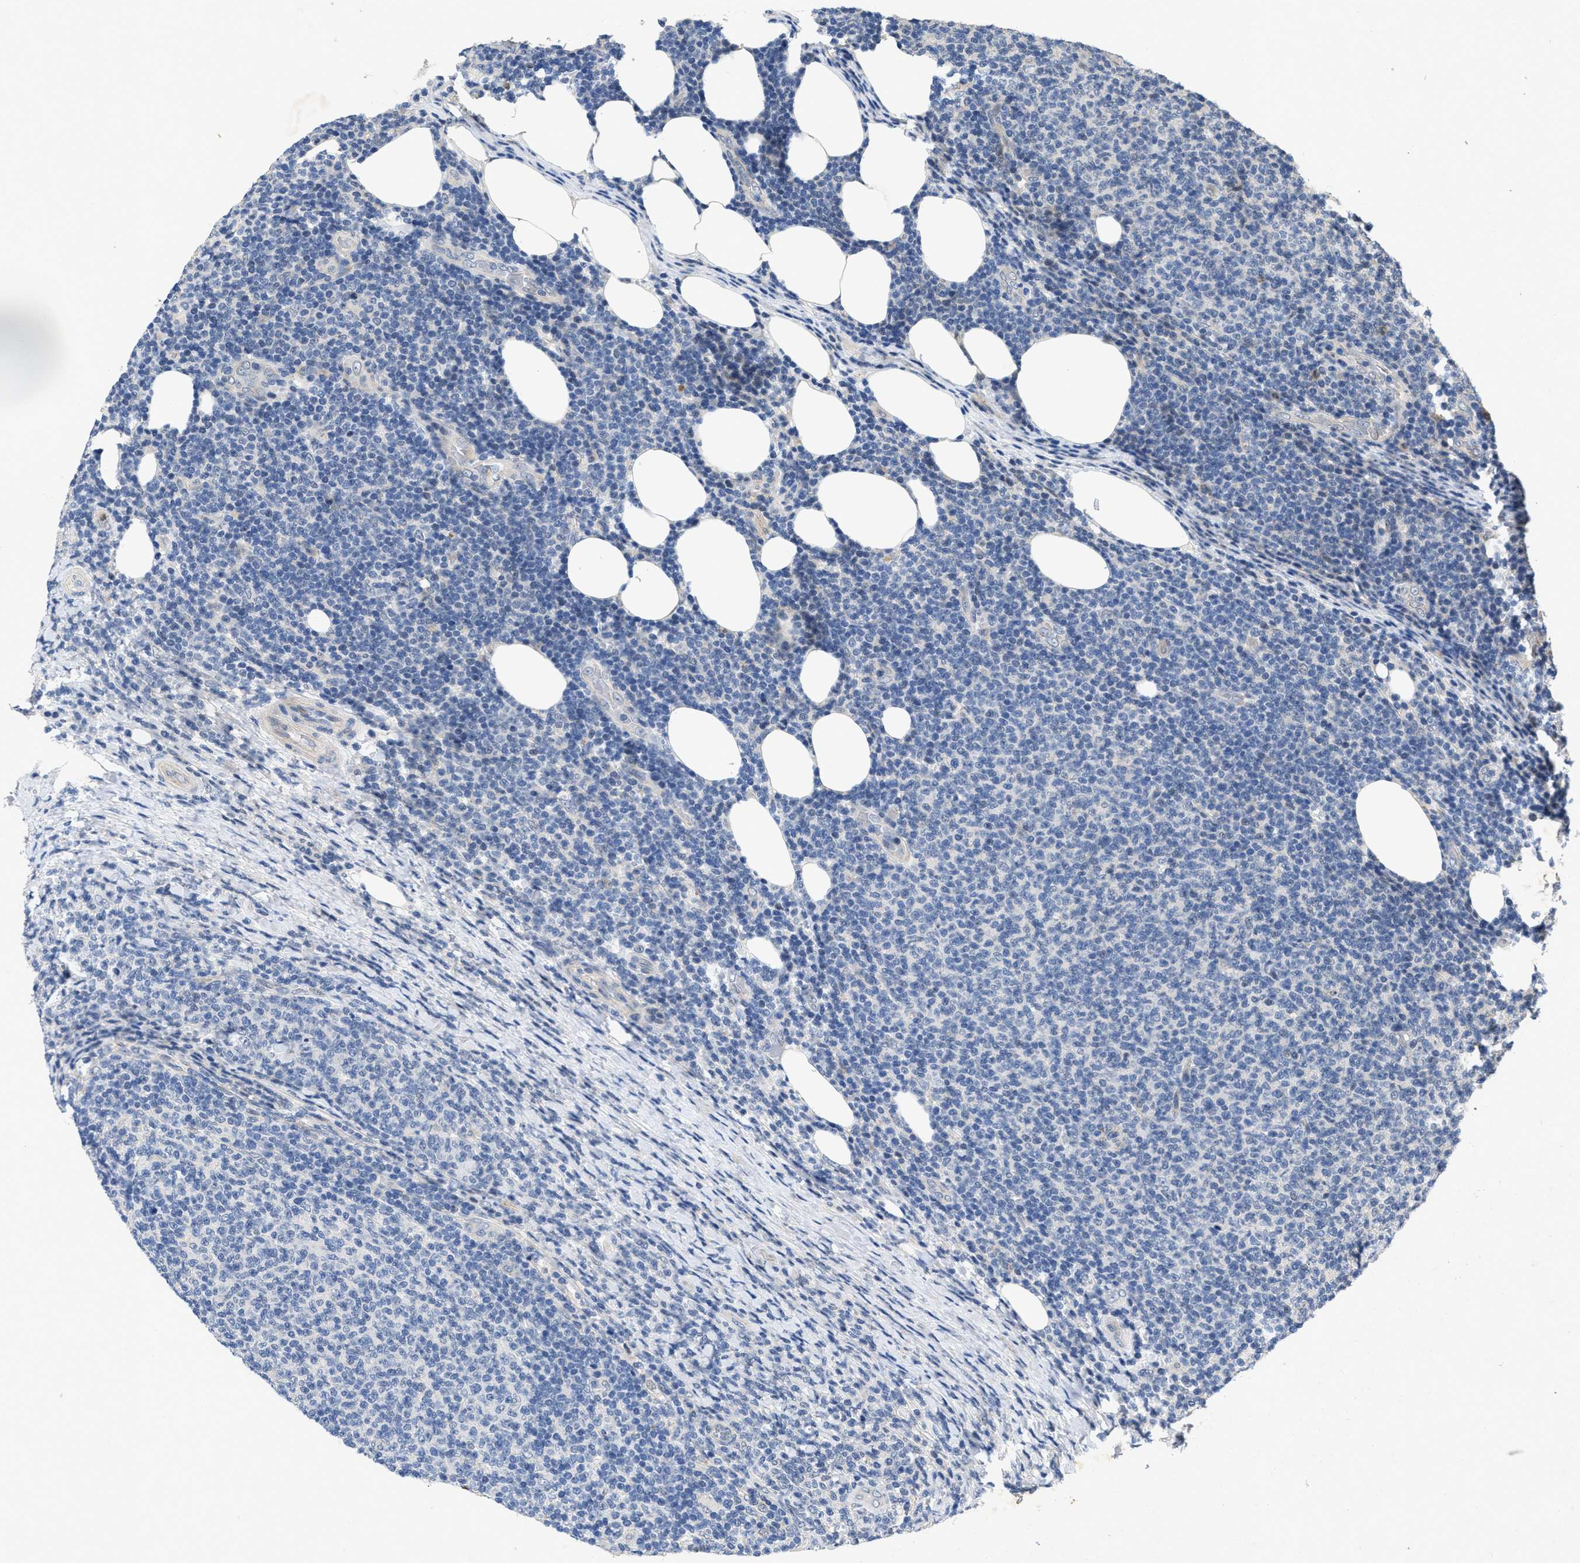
{"staining": {"intensity": "negative", "quantity": "none", "location": "none"}, "tissue": "lymphoma", "cell_type": "Tumor cells", "image_type": "cancer", "snomed": [{"axis": "morphology", "description": "Malignant lymphoma, non-Hodgkin's type, Low grade"}, {"axis": "topography", "description": "Lymph node"}], "caption": "This is an immunohistochemistry micrograph of low-grade malignant lymphoma, non-Hodgkin's type. There is no expression in tumor cells.", "gene": "PAPOLG", "patient": {"sex": "male", "age": 66}}